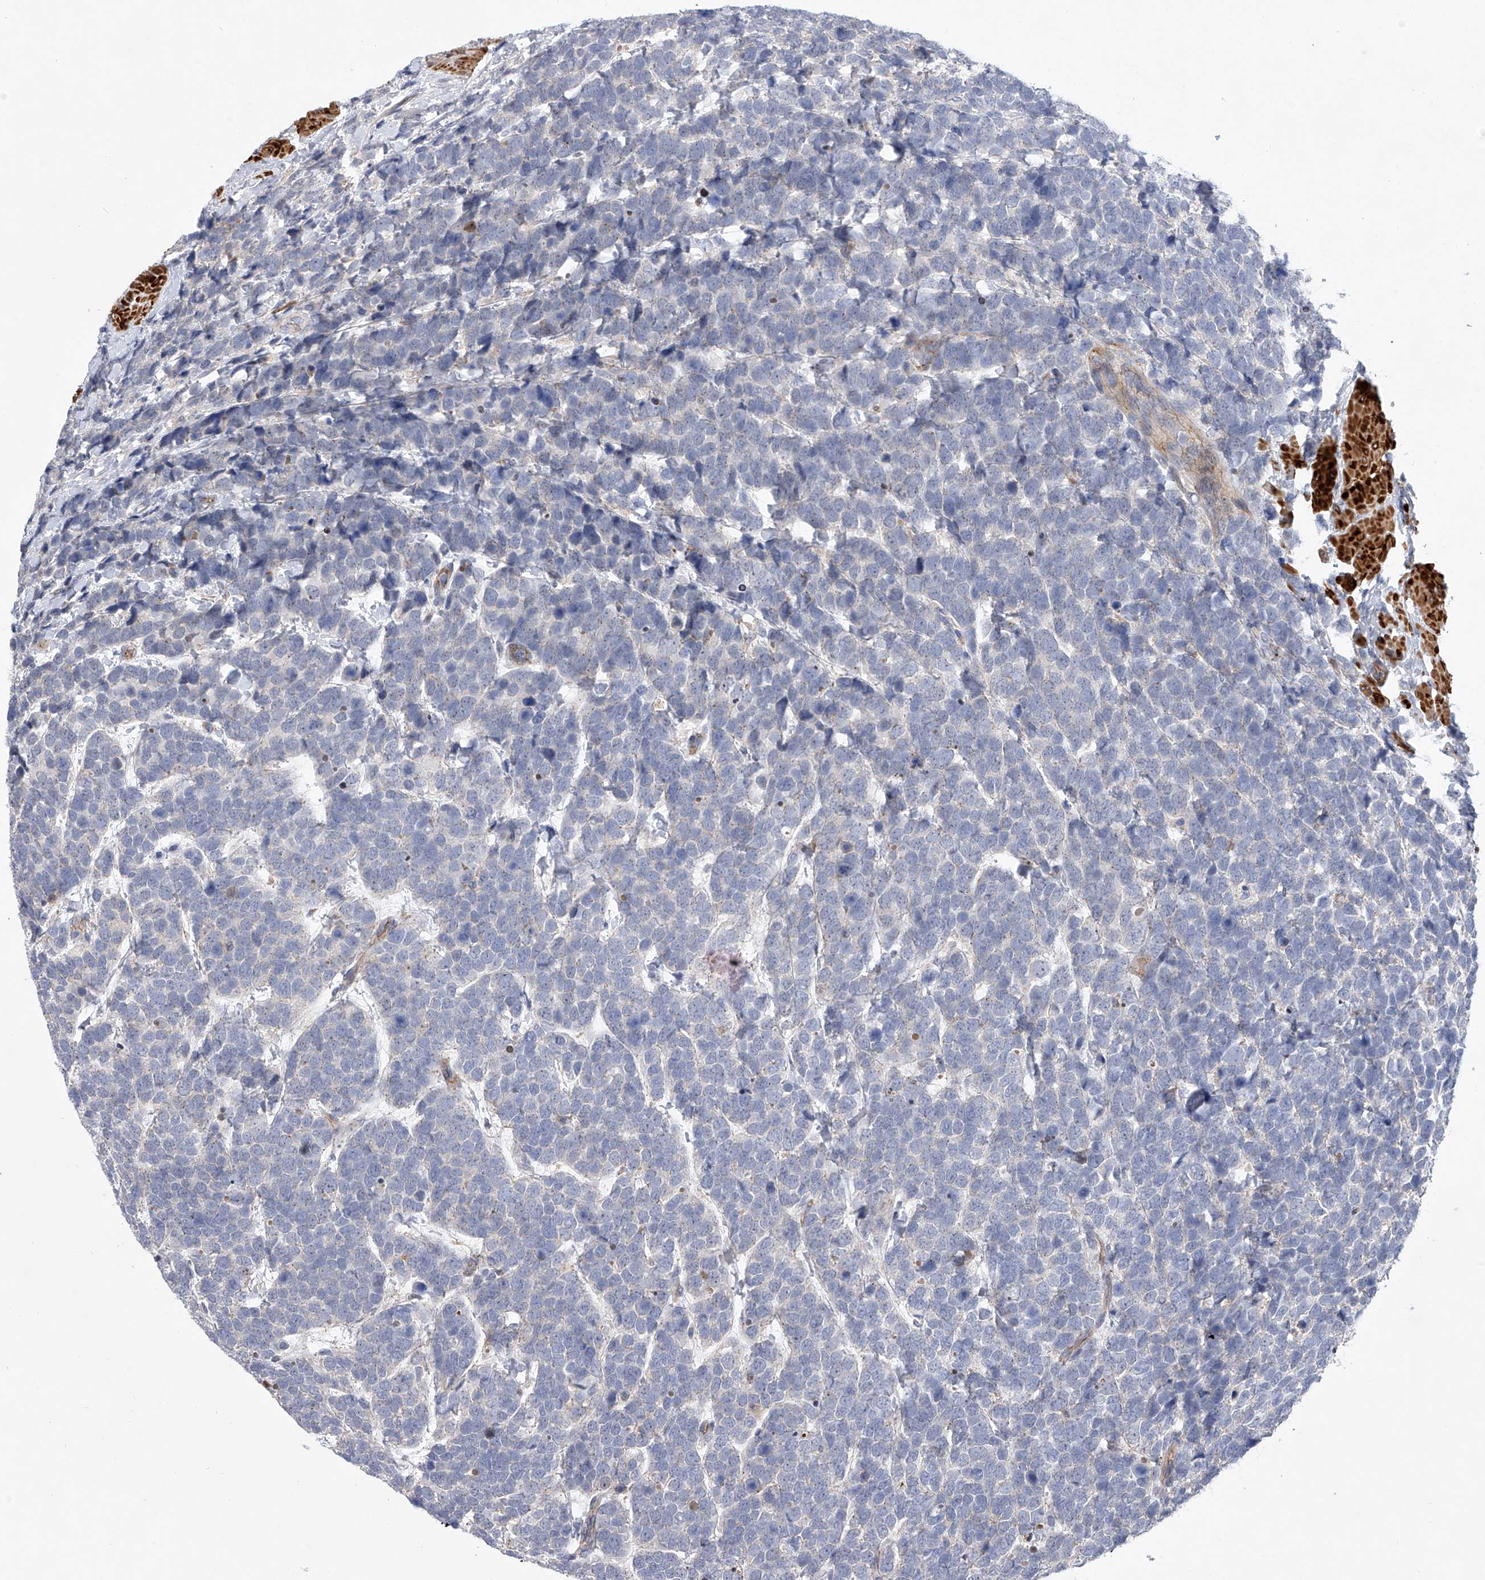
{"staining": {"intensity": "negative", "quantity": "none", "location": "none"}, "tissue": "urothelial cancer", "cell_type": "Tumor cells", "image_type": "cancer", "snomed": [{"axis": "morphology", "description": "Urothelial carcinoma, High grade"}, {"axis": "topography", "description": "Urinary bladder"}], "caption": "A photomicrograph of human urothelial cancer is negative for staining in tumor cells.", "gene": "MINDY4", "patient": {"sex": "female", "age": 82}}